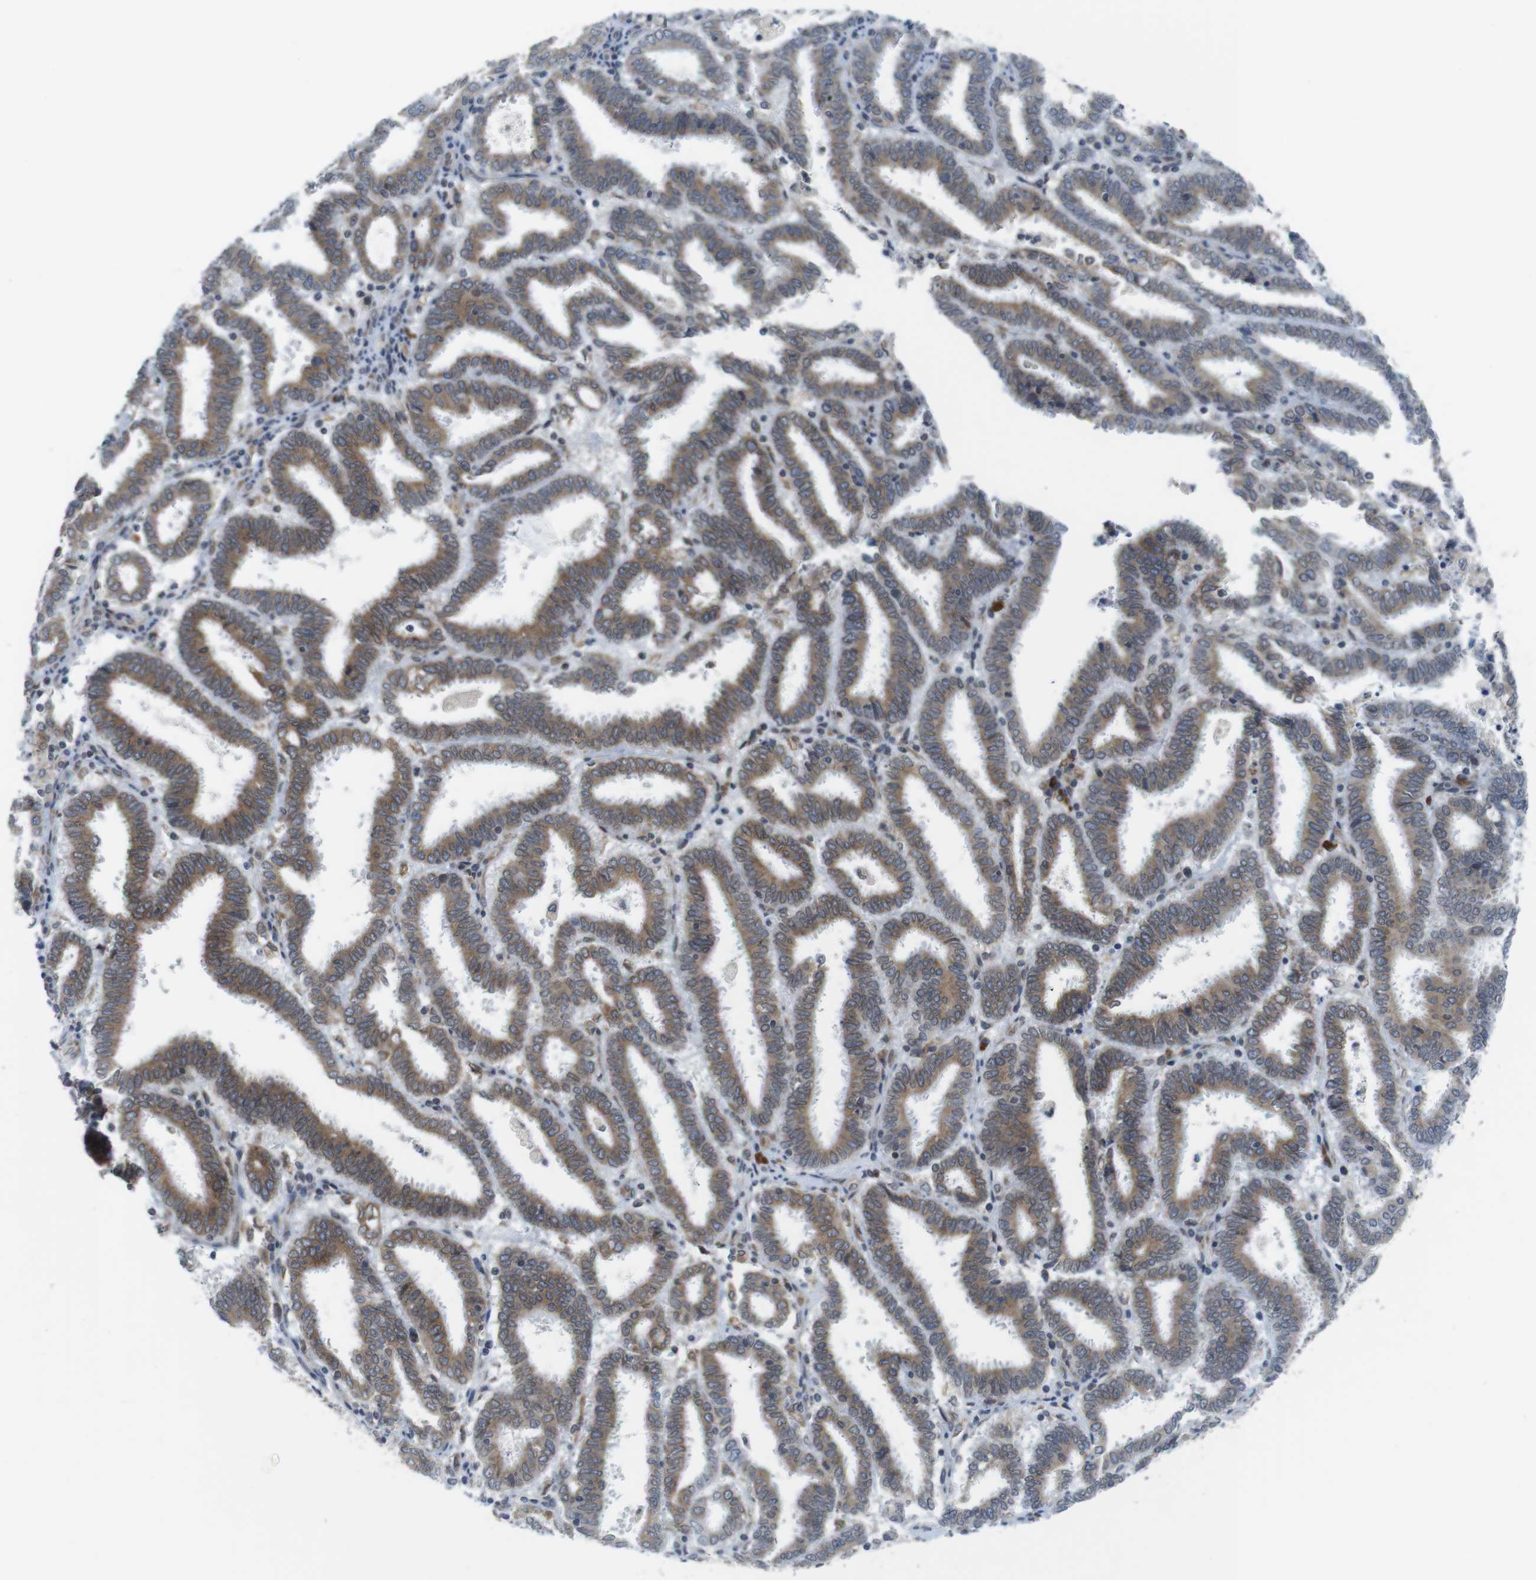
{"staining": {"intensity": "moderate", "quantity": ">75%", "location": "cytoplasmic/membranous"}, "tissue": "endometrial cancer", "cell_type": "Tumor cells", "image_type": "cancer", "snomed": [{"axis": "morphology", "description": "Adenocarcinoma, NOS"}, {"axis": "topography", "description": "Uterus"}], "caption": "IHC staining of endometrial cancer (adenocarcinoma), which demonstrates medium levels of moderate cytoplasmic/membranous expression in about >75% of tumor cells indicating moderate cytoplasmic/membranous protein positivity. The staining was performed using DAB (brown) for protein detection and nuclei were counterstained in hematoxylin (blue).", "gene": "ERGIC3", "patient": {"sex": "female", "age": 83}}